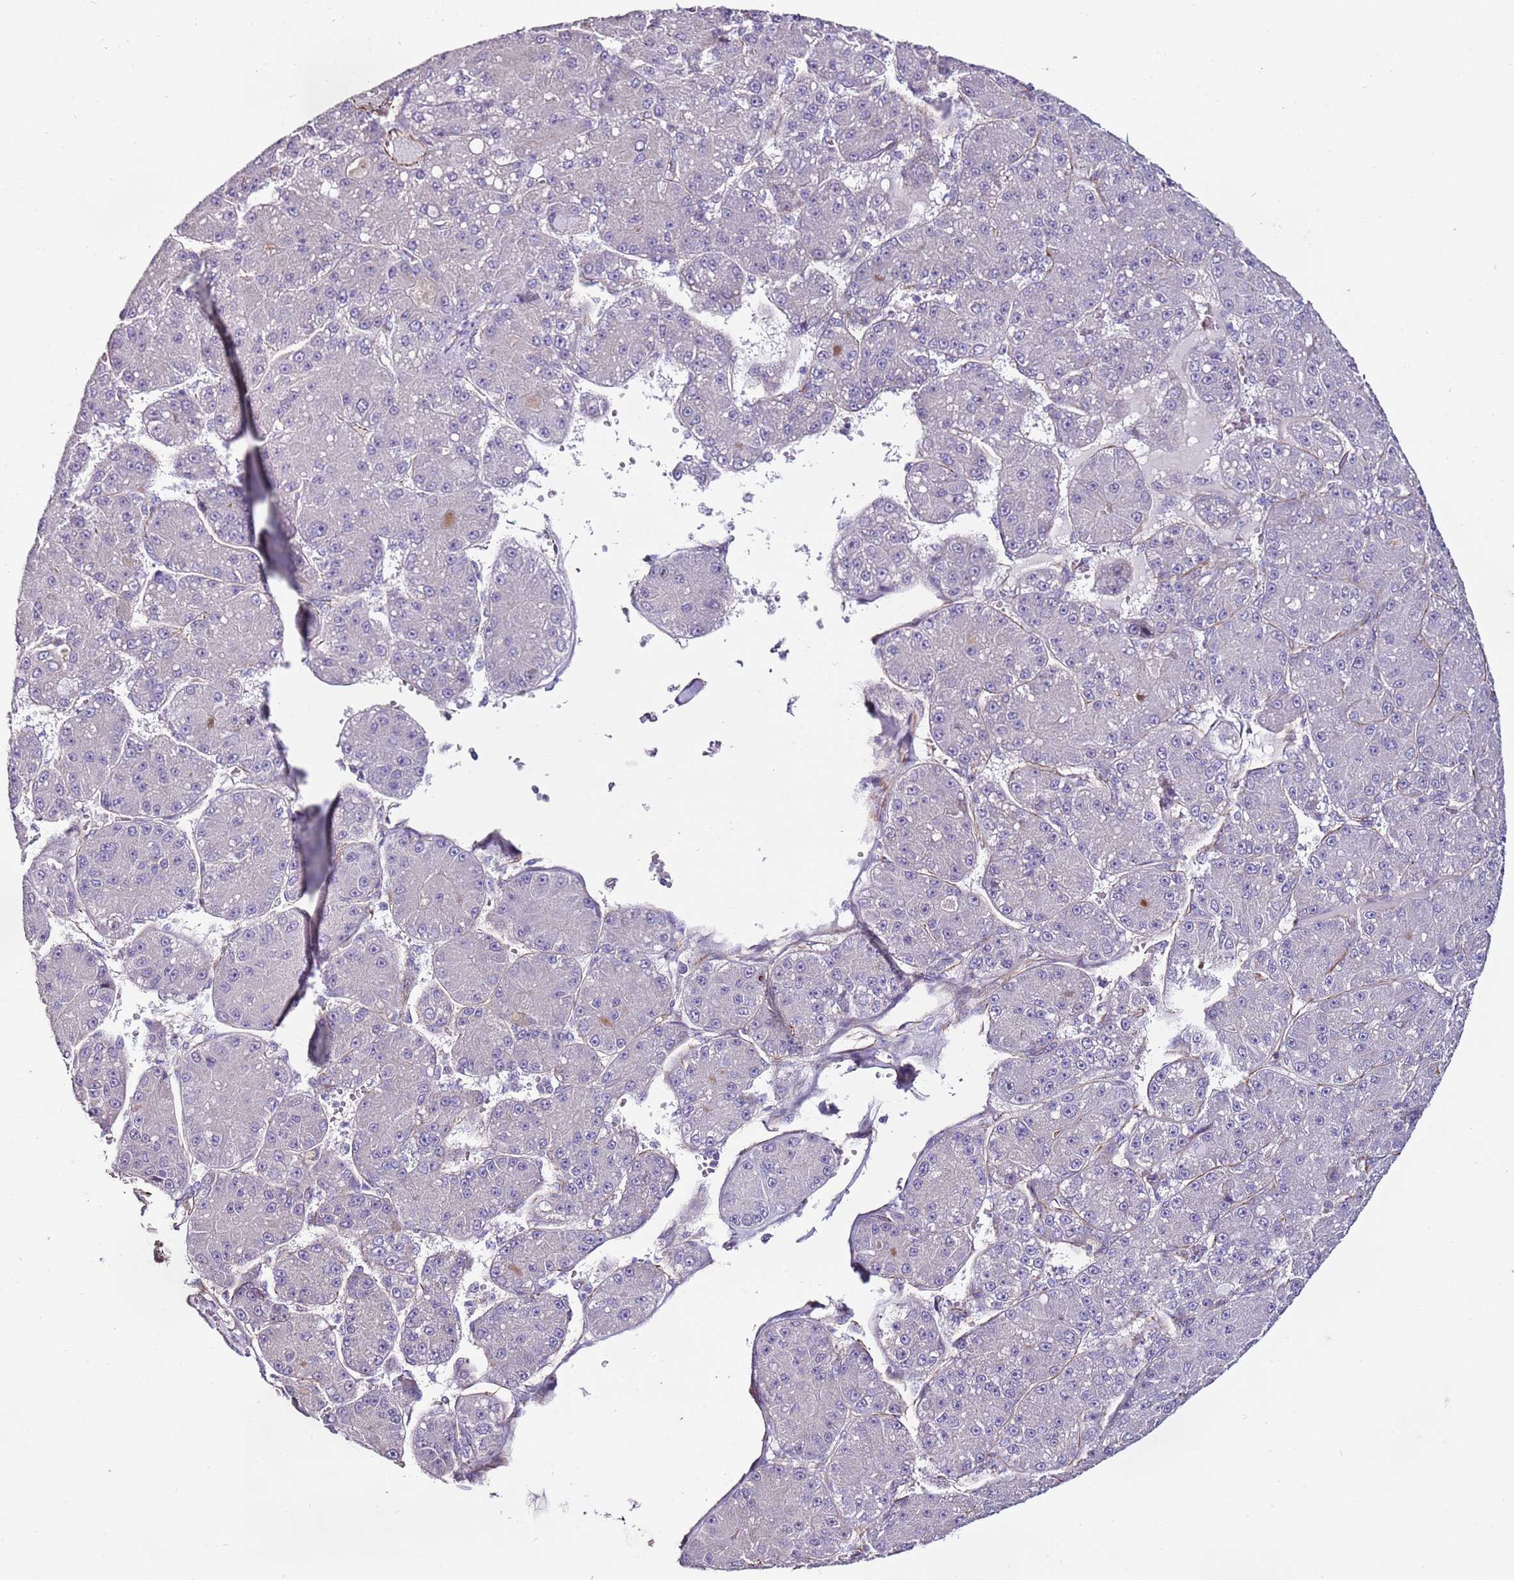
{"staining": {"intensity": "negative", "quantity": "none", "location": "none"}, "tissue": "liver cancer", "cell_type": "Tumor cells", "image_type": "cancer", "snomed": [{"axis": "morphology", "description": "Carcinoma, Hepatocellular, NOS"}, {"axis": "topography", "description": "Liver"}], "caption": "Tumor cells show no significant staining in liver cancer (hepatocellular carcinoma).", "gene": "ZNF786", "patient": {"sex": "male", "age": 67}}